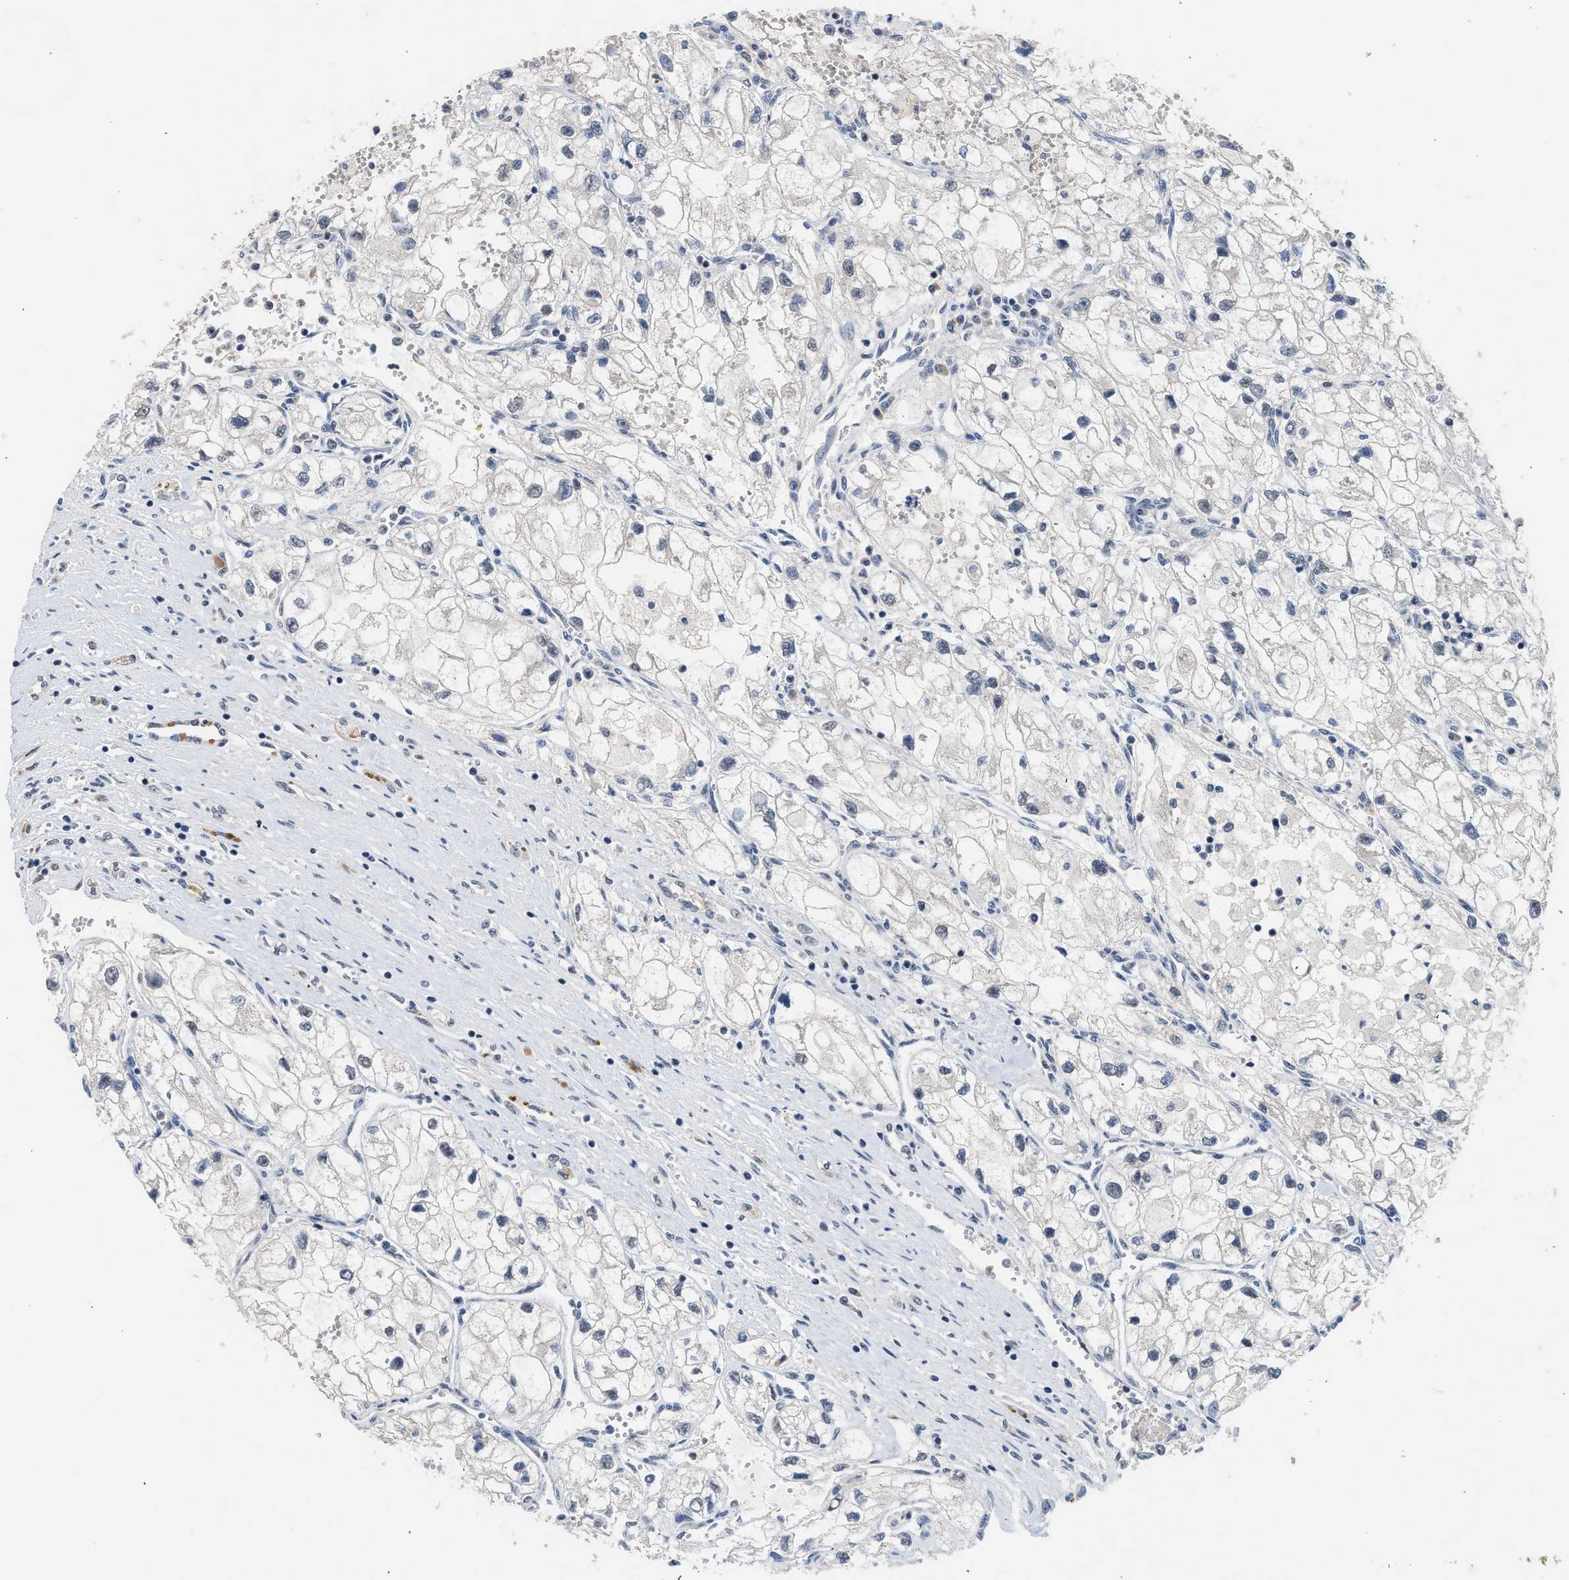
{"staining": {"intensity": "negative", "quantity": "none", "location": "none"}, "tissue": "renal cancer", "cell_type": "Tumor cells", "image_type": "cancer", "snomed": [{"axis": "morphology", "description": "Adenocarcinoma, NOS"}, {"axis": "topography", "description": "Kidney"}], "caption": "Adenocarcinoma (renal) was stained to show a protein in brown. There is no significant positivity in tumor cells. (DAB (3,3'-diaminobenzidine) immunohistochemistry (IHC) visualized using brightfield microscopy, high magnification).", "gene": "CSF3R", "patient": {"sex": "female", "age": 70}}